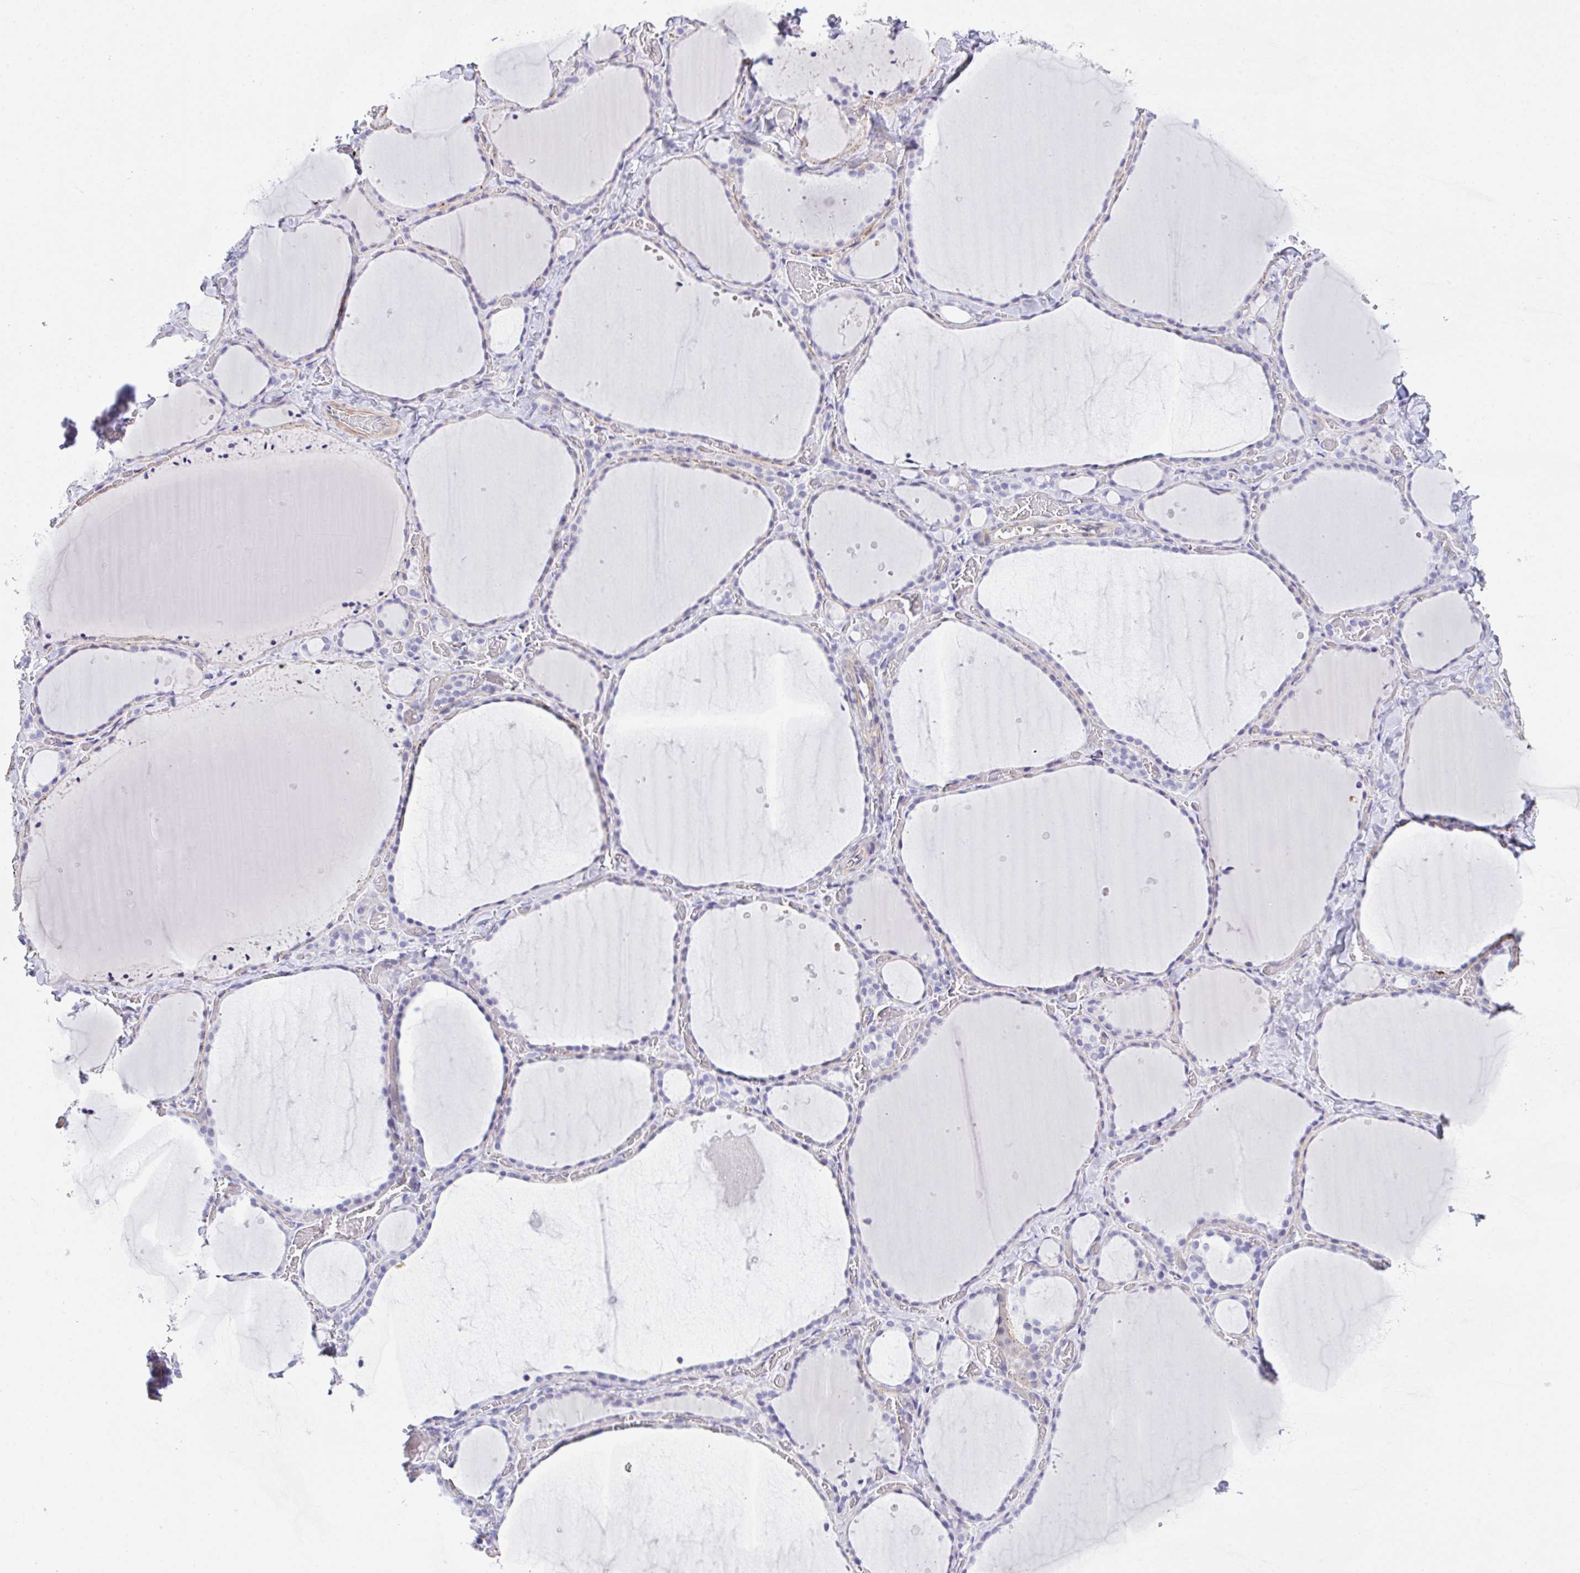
{"staining": {"intensity": "negative", "quantity": "none", "location": "none"}, "tissue": "thyroid gland", "cell_type": "Glandular cells", "image_type": "normal", "snomed": [{"axis": "morphology", "description": "Normal tissue, NOS"}, {"axis": "topography", "description": "Thyroid gland"}], "caption": "A photomicrograph of thyroid gland stained for a protein demonstrates no brown staining in glandular cells.", "gene": "KMT2E", "patient": {"sex": "female", "age": 36}}